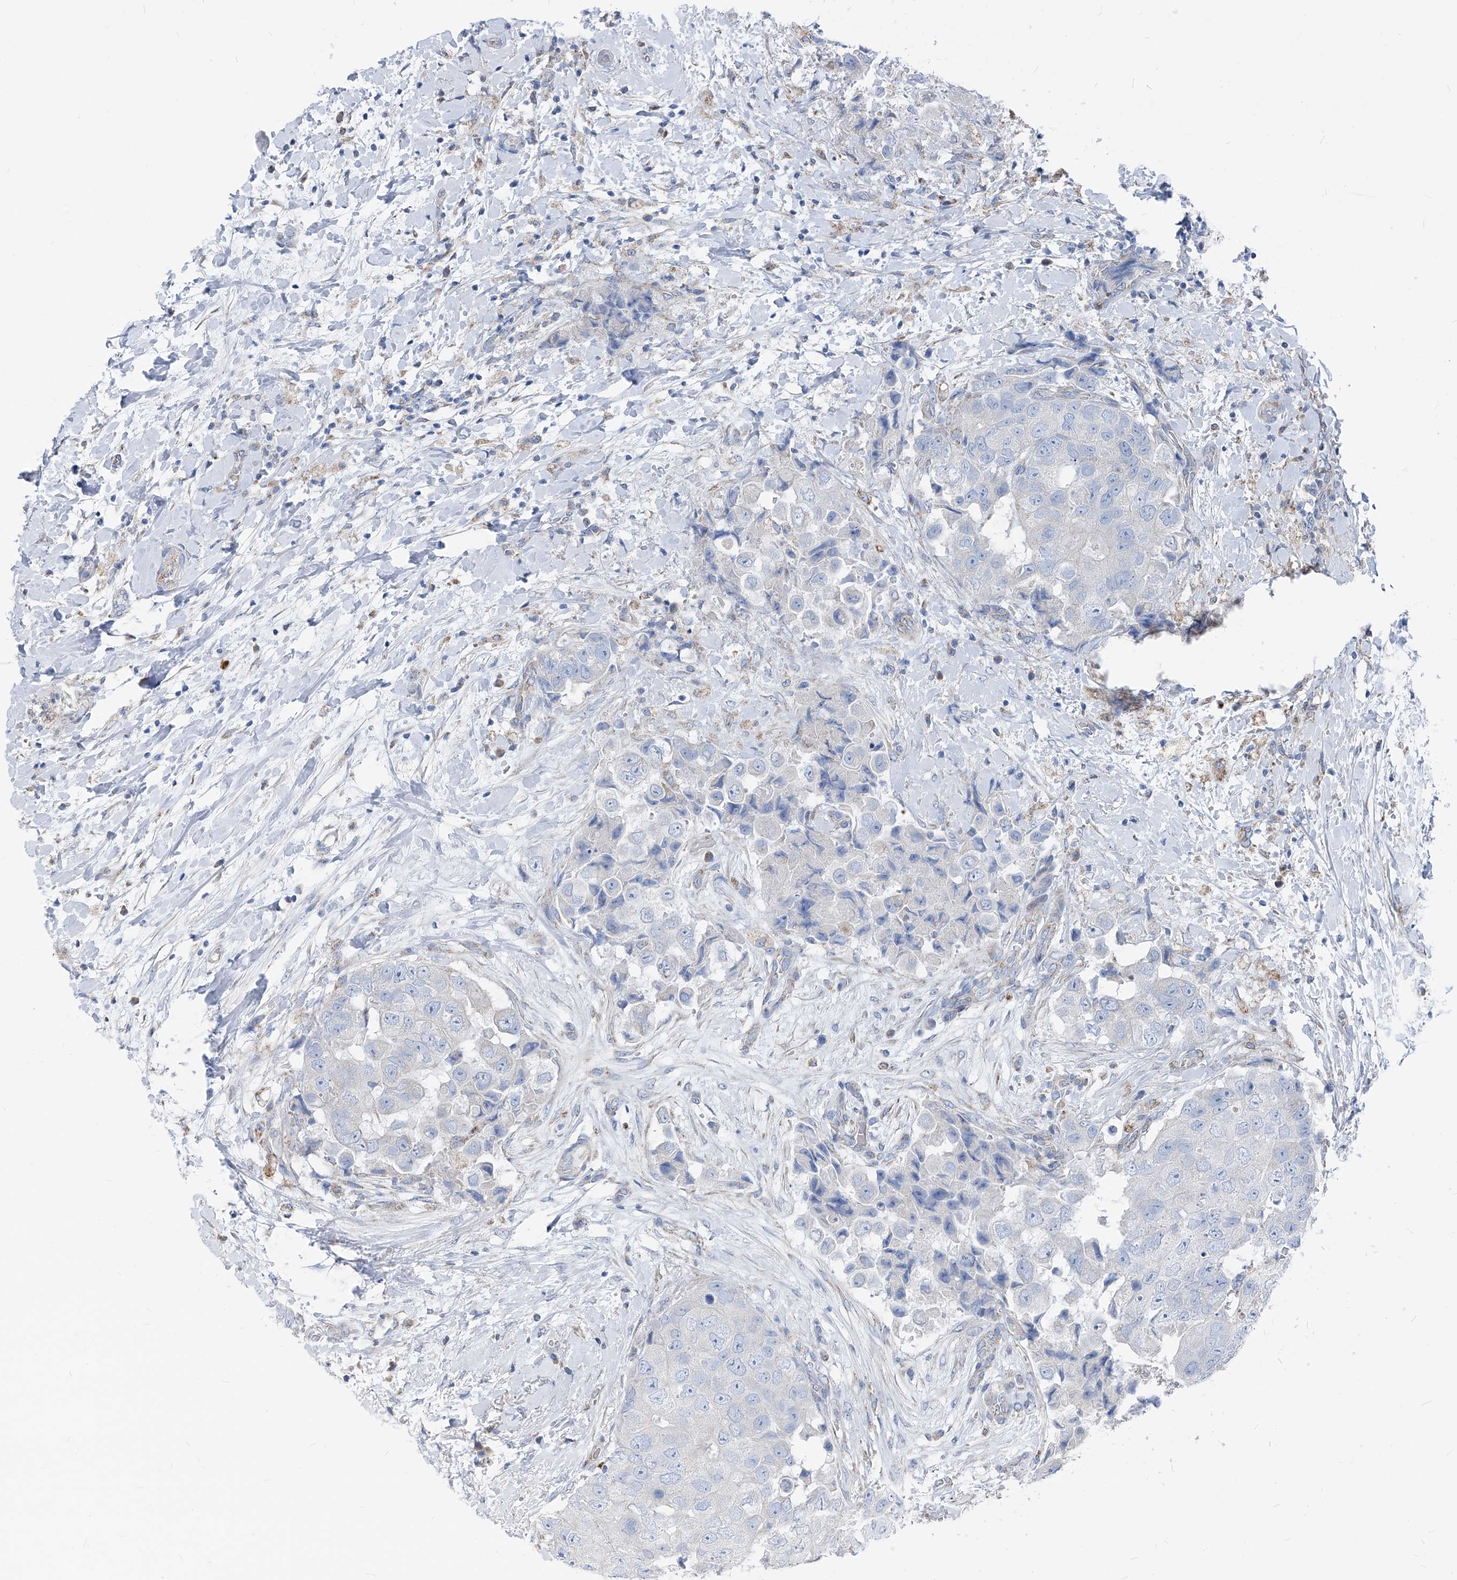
{"staining": {"intensity": "negative", "quantity": "none", "location": "none"}, "tissue": "breast cancer", "cell_type": "Tumor cells", "image_type": "cancer", "snomed": [{"axis": "morphology", "description": "Normal tissue, NOS"}, {"axis": "morphology", "description": "Duct carcinoma"}, {"axis": "topography", "description": "Breast"}], "caption": "Immunohistochemistry (IHC) photomicrograph of neoplastic tissue: human breast infiltrating ductal carcinoma stained with DAB (3,3'-diaminobenzidine) exhibits no significant protein staining in tumor cells.", "gene": "AGPS", "patient": {"sex": "female", "age": 62}}